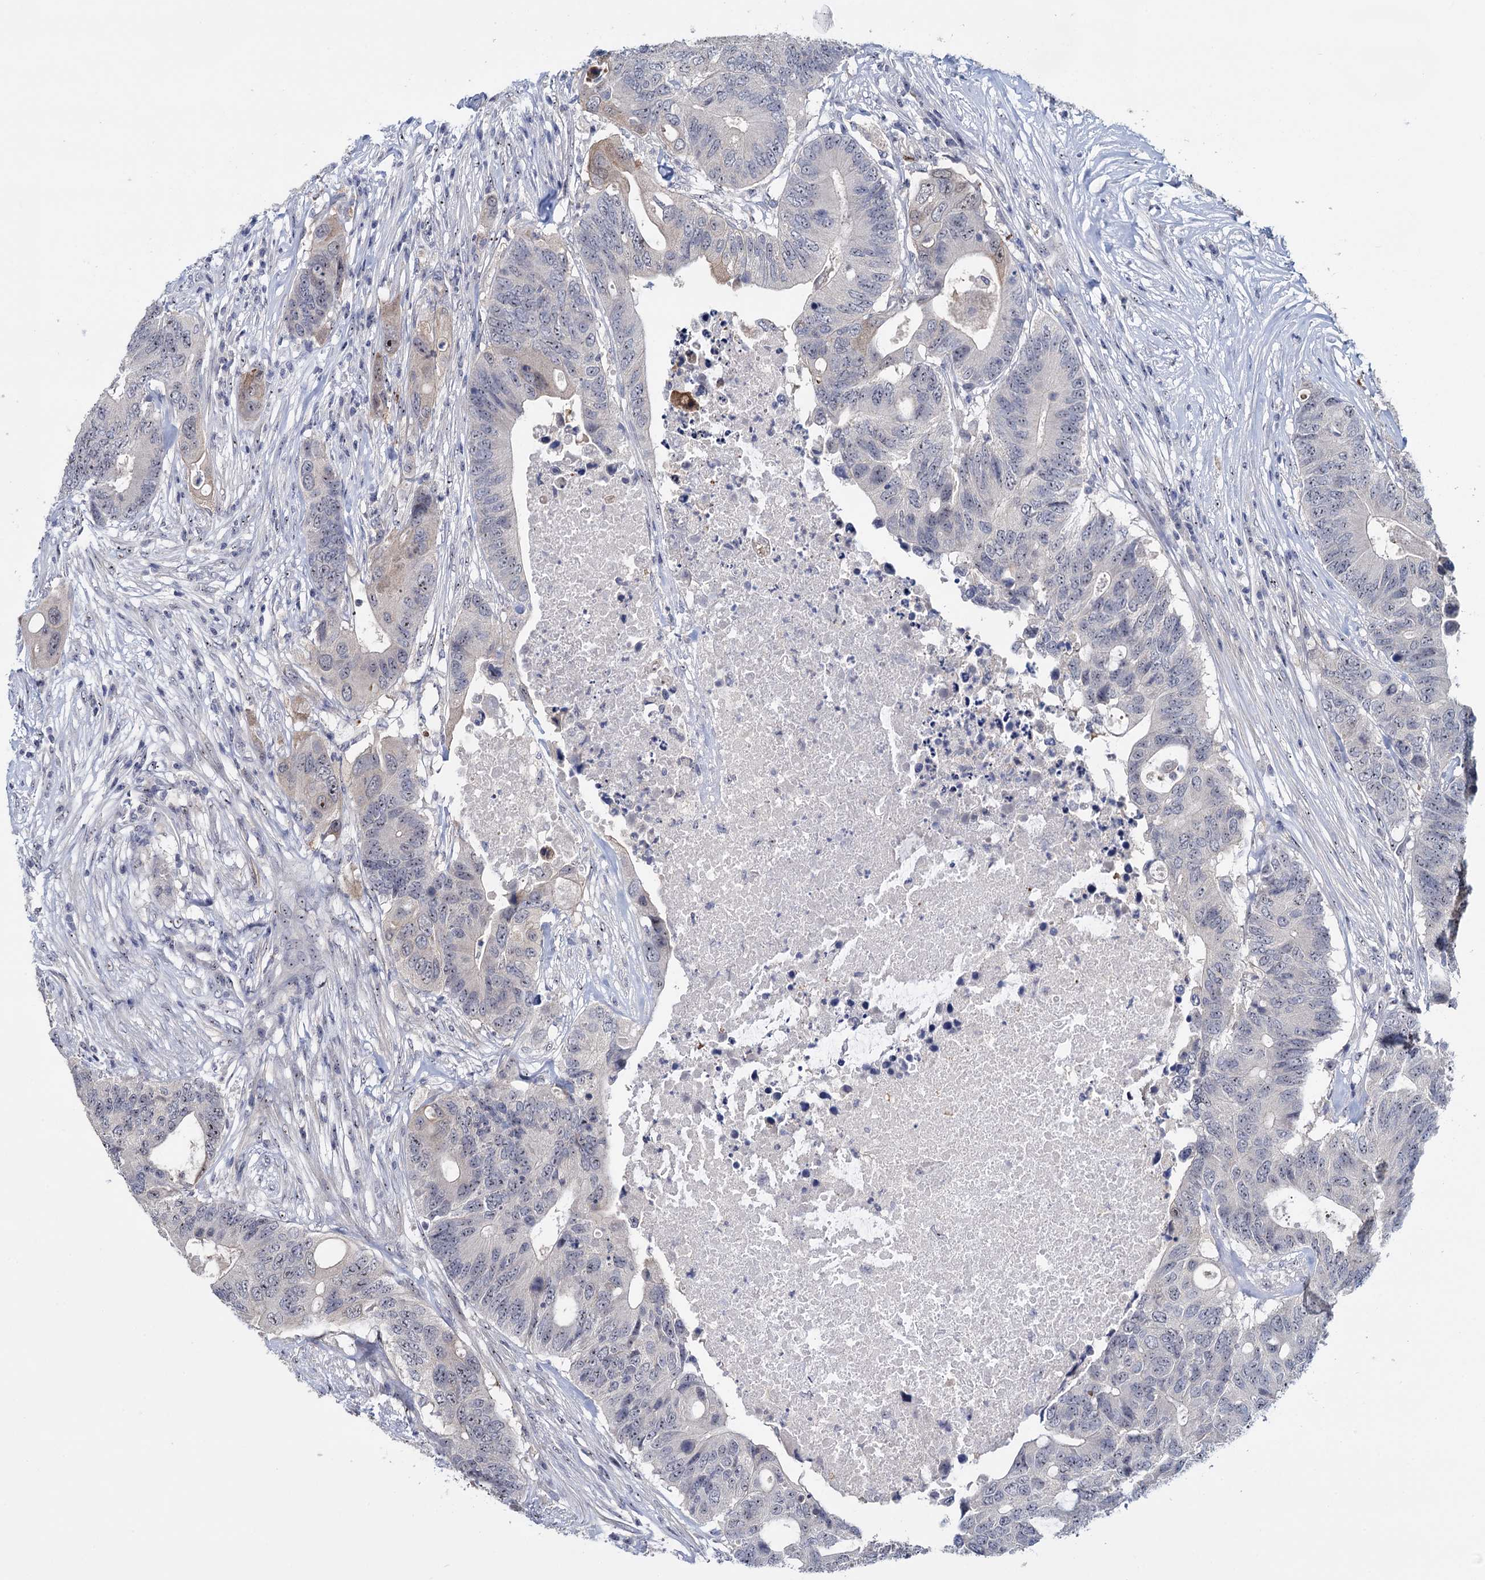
{"staining": {"intensity": "moderate", "quantity": "<25%", "location": "cytoplasmic/membranous,nuclear"}, "tissue": "colorectal cancer", "cell_type": "Tumor cells", "image_type": "cancer", "snomed": [{"axis": "morphology", "description": "Adenocarcinoma, NOS"}, {"axis": "topography", "description": "Colon"}], "caption": "IHC (DAB (3,3'-diaminobenzidine)) staining of human colorectal cancer shows moderate cytoplasmic/membranous and nuclear protein expression in about <25% of tumor cells. (DAB IHC, brown staining for protein, blue staining for nuclei).", "gene": "SFN", "patient": {"sex": "male", "age": 71}}